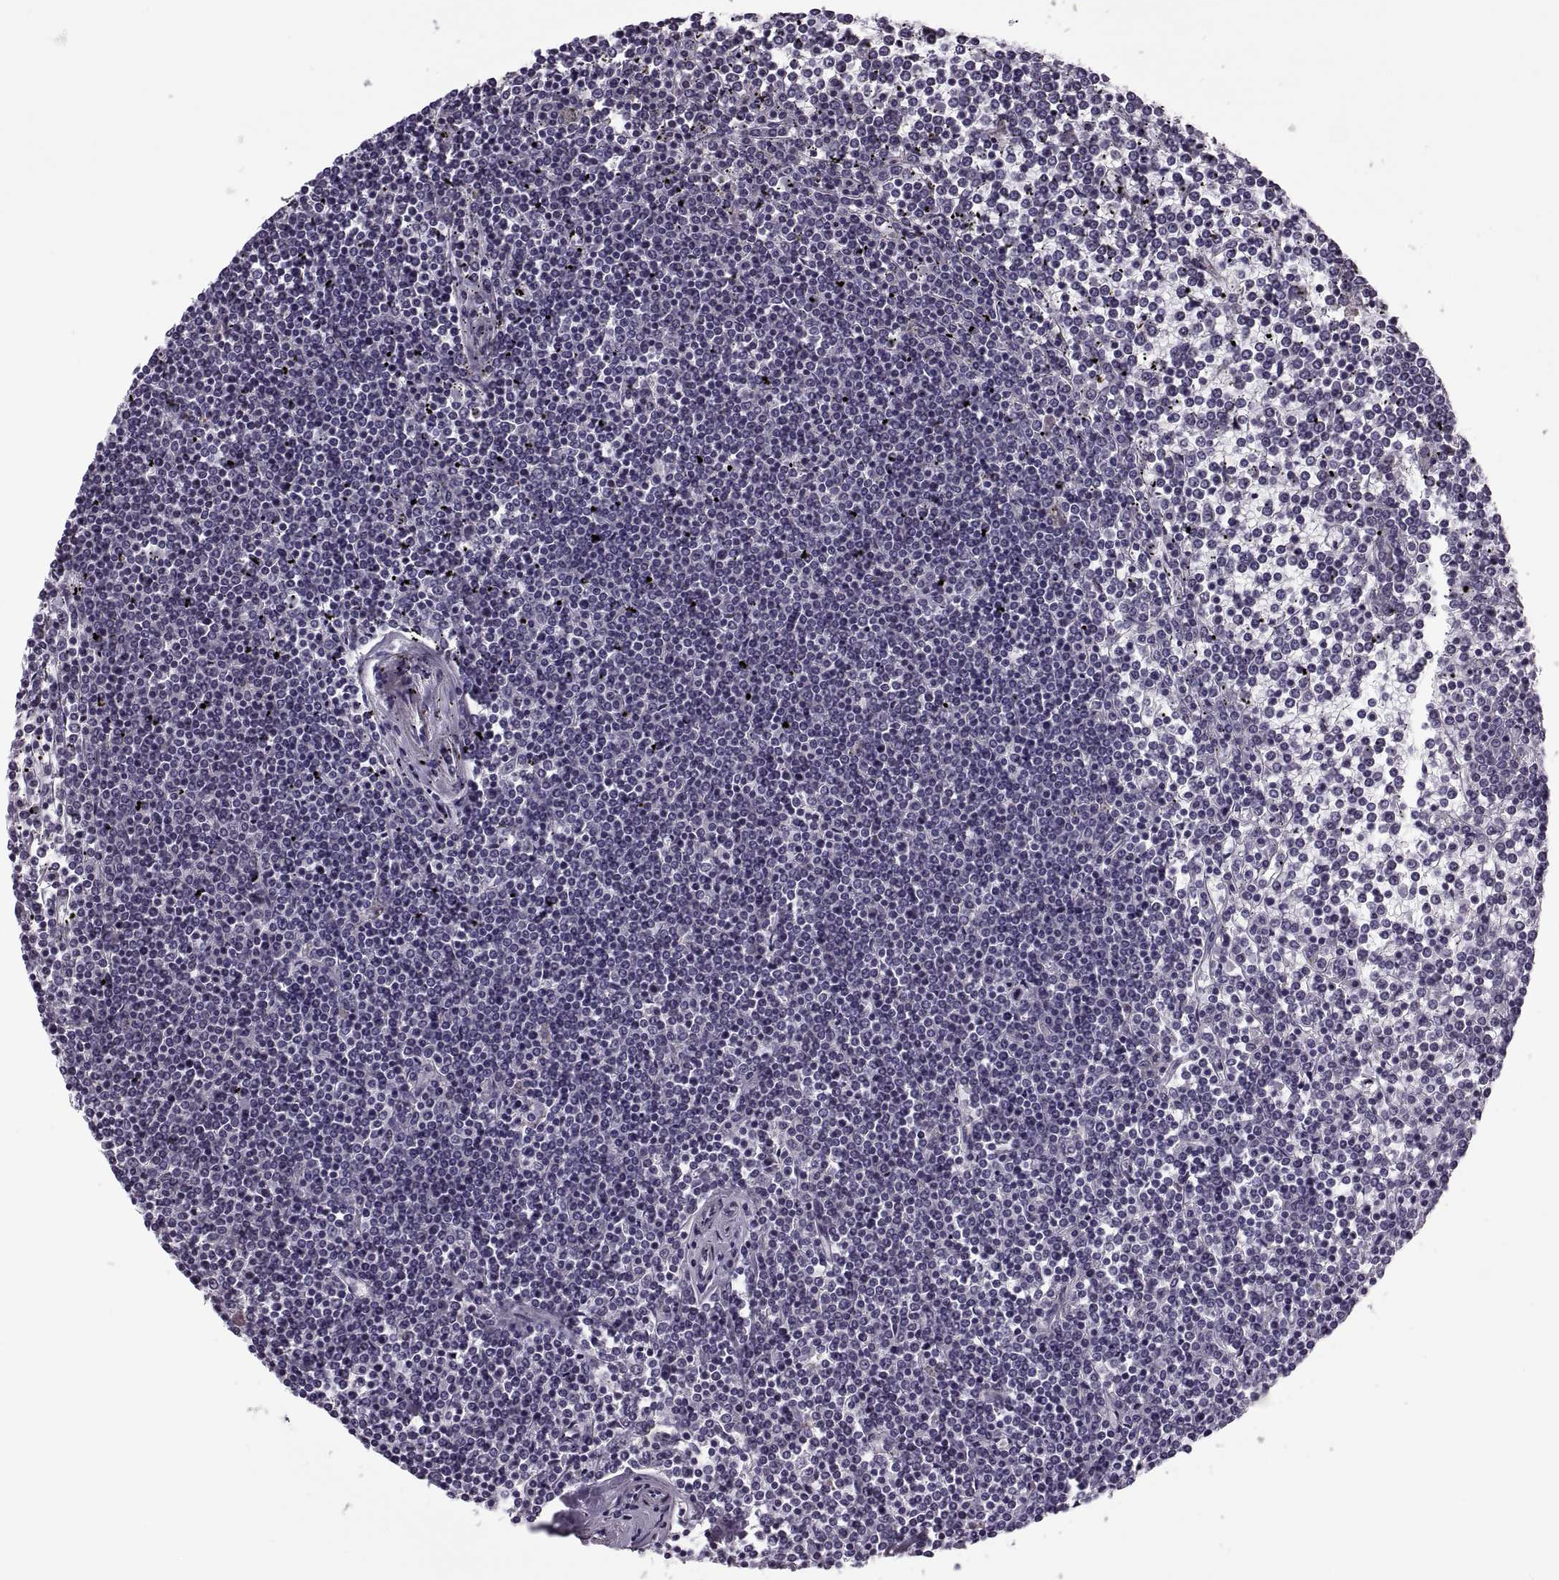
{"staining": {"intensity": "negative", "quantity": "none", "location": "none"}, "tissue": "lymphoma", "cell_type": "Tumor cells", "image_type": "cancer", "snomed": [{"axis": "morphology", "description": "Malignant lymphoma, non-Hodgkin's type, Low grade"}, {"axis": "topography", "description": "Spleen"}], "caption": "Tumor cells show no significant protein staining in lymphoma.", "gene": "PRSS54", "patient": {"sex": "female", "age": 19}}